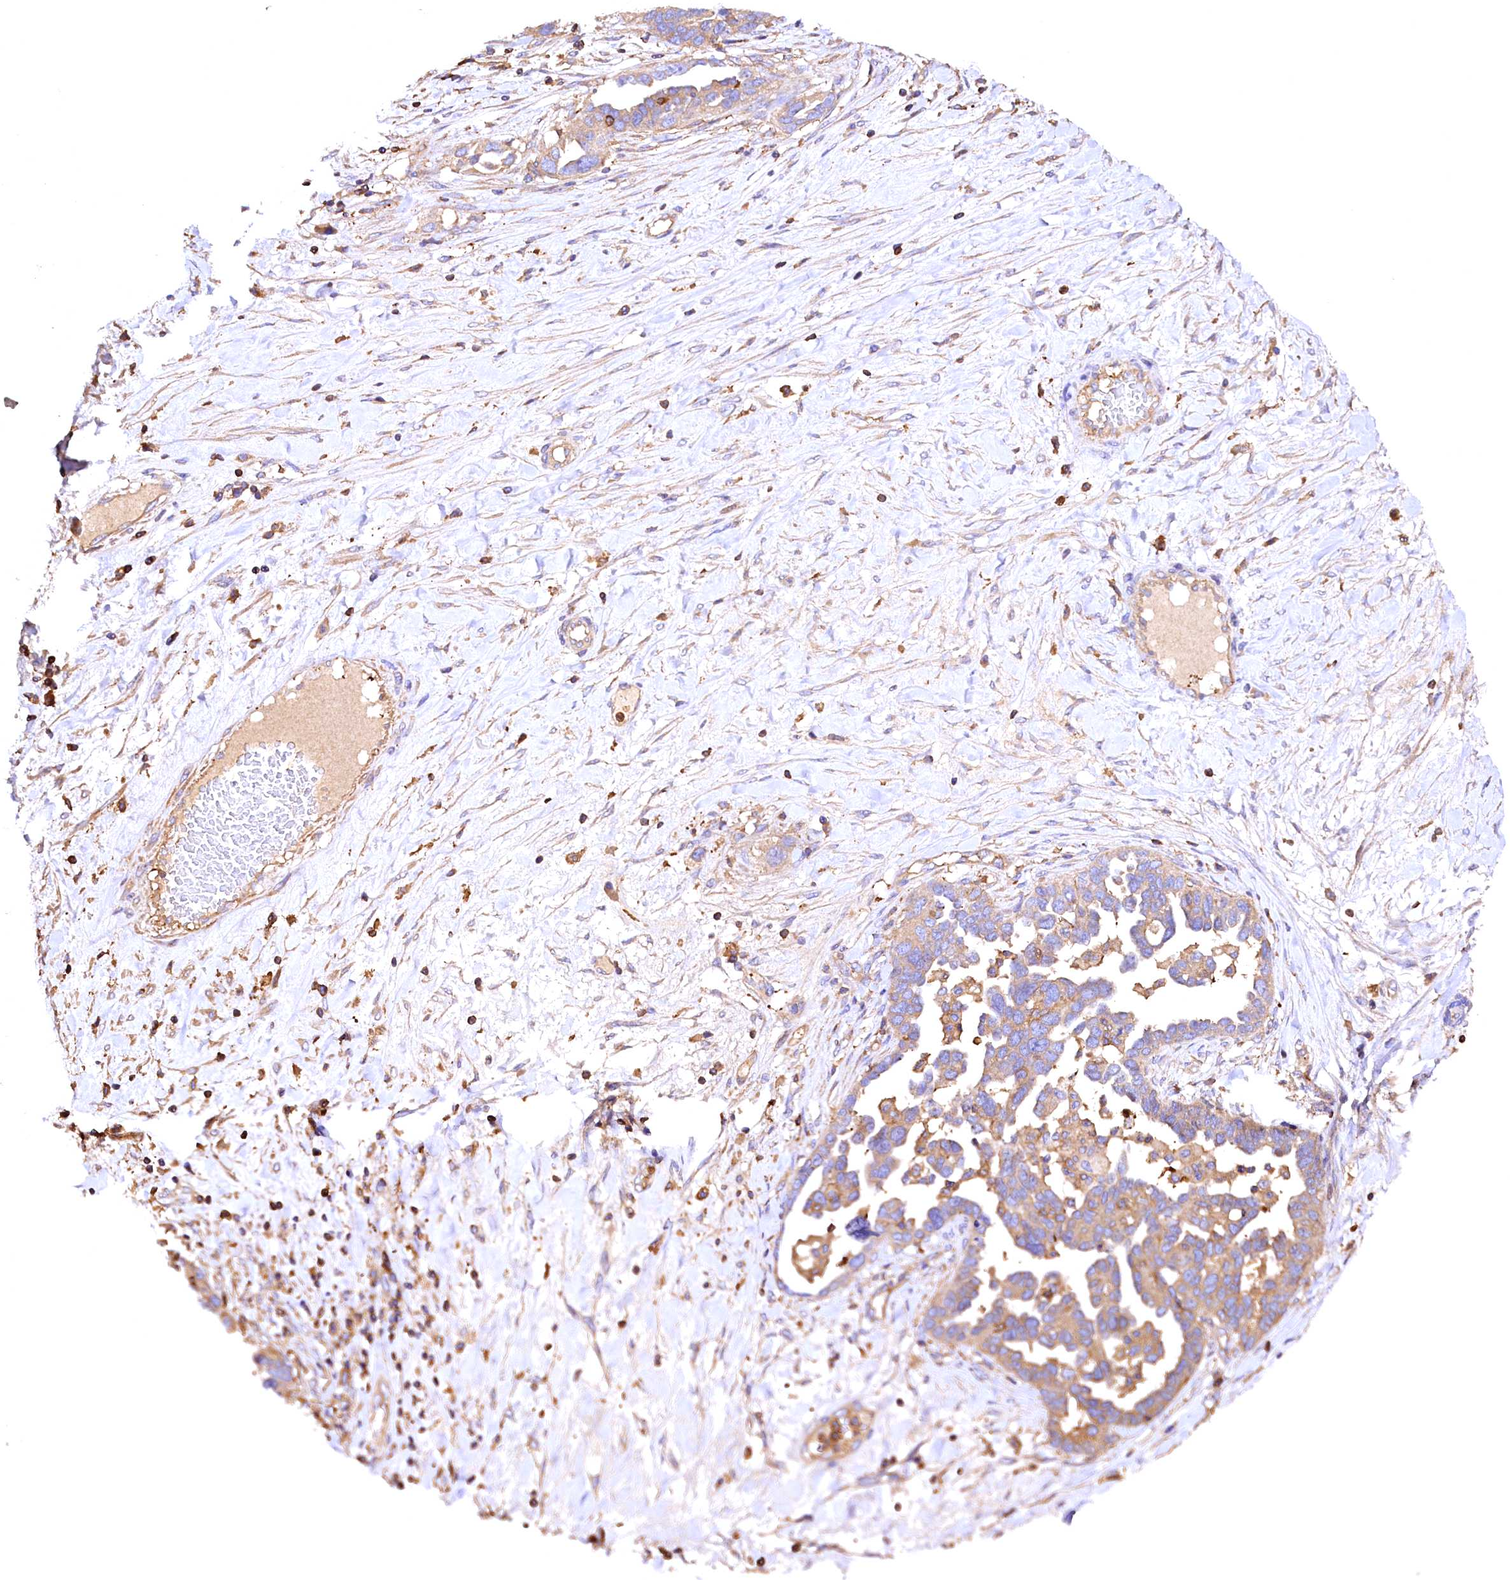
{"staining": {"intensity": "weak", "quantity": "25%-75%", "location": "cytoplasmic/membranous"}, "tissue": "ovarian cancer", "cell_type": "Tumor cells", "image_type": "cancer", "snomed": [{"axis": "morphology", "description": "Cystadenocarcinoma, serous, NOS"}, {"axis": "topography", "description": "Ovary"}], "caption": "Immunohistochemical staining of ovarian serous cystadenocarcinoma displays weak cytoplasmic/membranous protein staining in about 25%-75% of tumor cells.", "gene": "RARS2", "patient": {"sex": "female", "age": 54}}